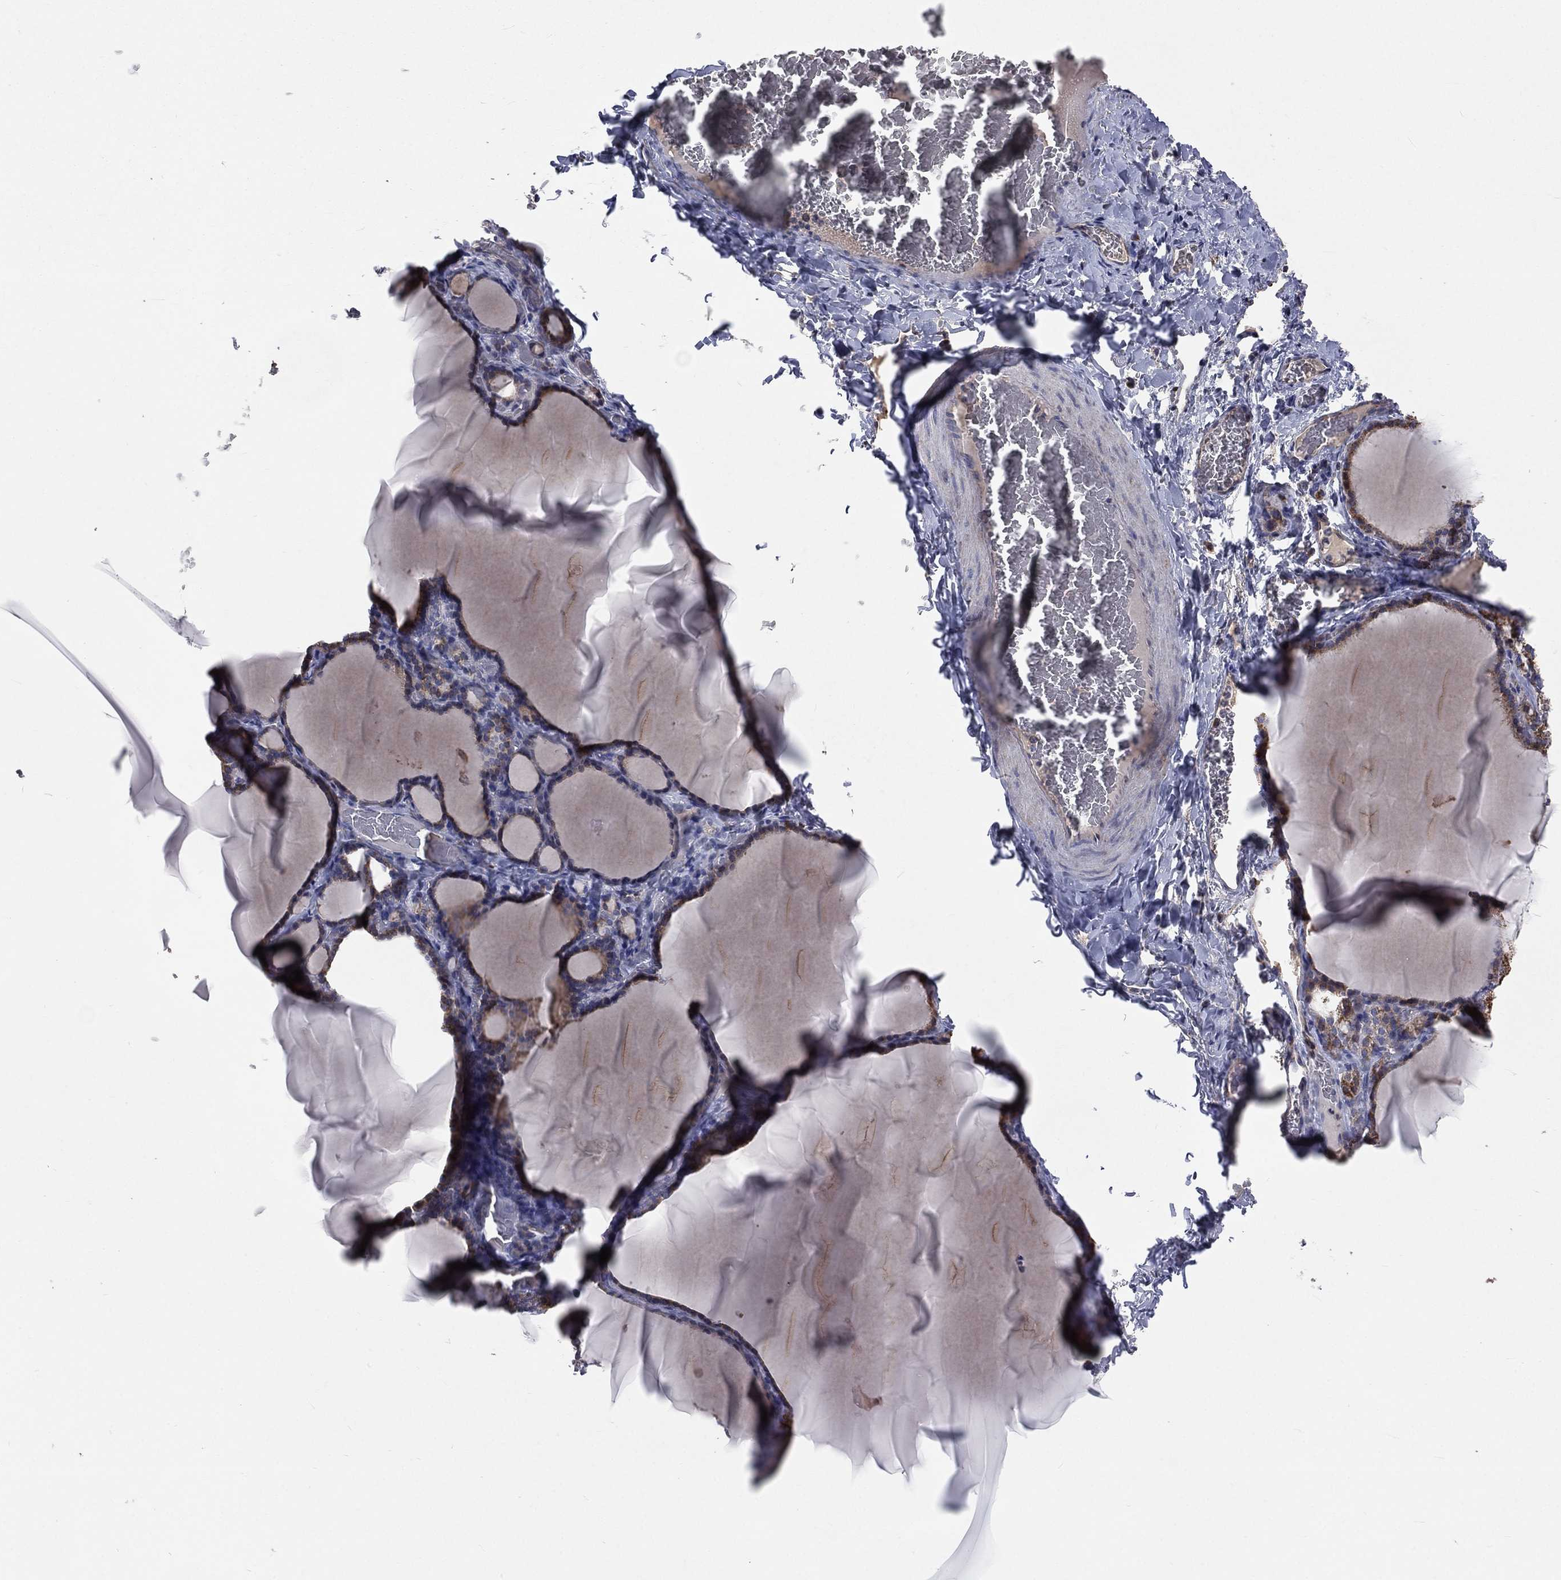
{"staining": {"intensity": "moderate", "quantity": "<25%", "location": "cytoplasmic/membranous"}, "tissue": "thyroid gland", "cell_type": "Glandular cells", "image_type": "normal", "snomed": [{"axis": "morphology", "description": "Normal tissue, NOS"}, {"axis": "morphology", "description": "Hyperplasia, NOS"}, {"axis": "topography", "description": "Thyroid gland"}], "caption": "The photomicrograph reveals staining of benign thyroid gland, revealing moderate cytoplasmic/membranous protein staining (brown color) within glandular cells.", "gene": "GPD1", "patient": {"sex": "female", "age": 27}}